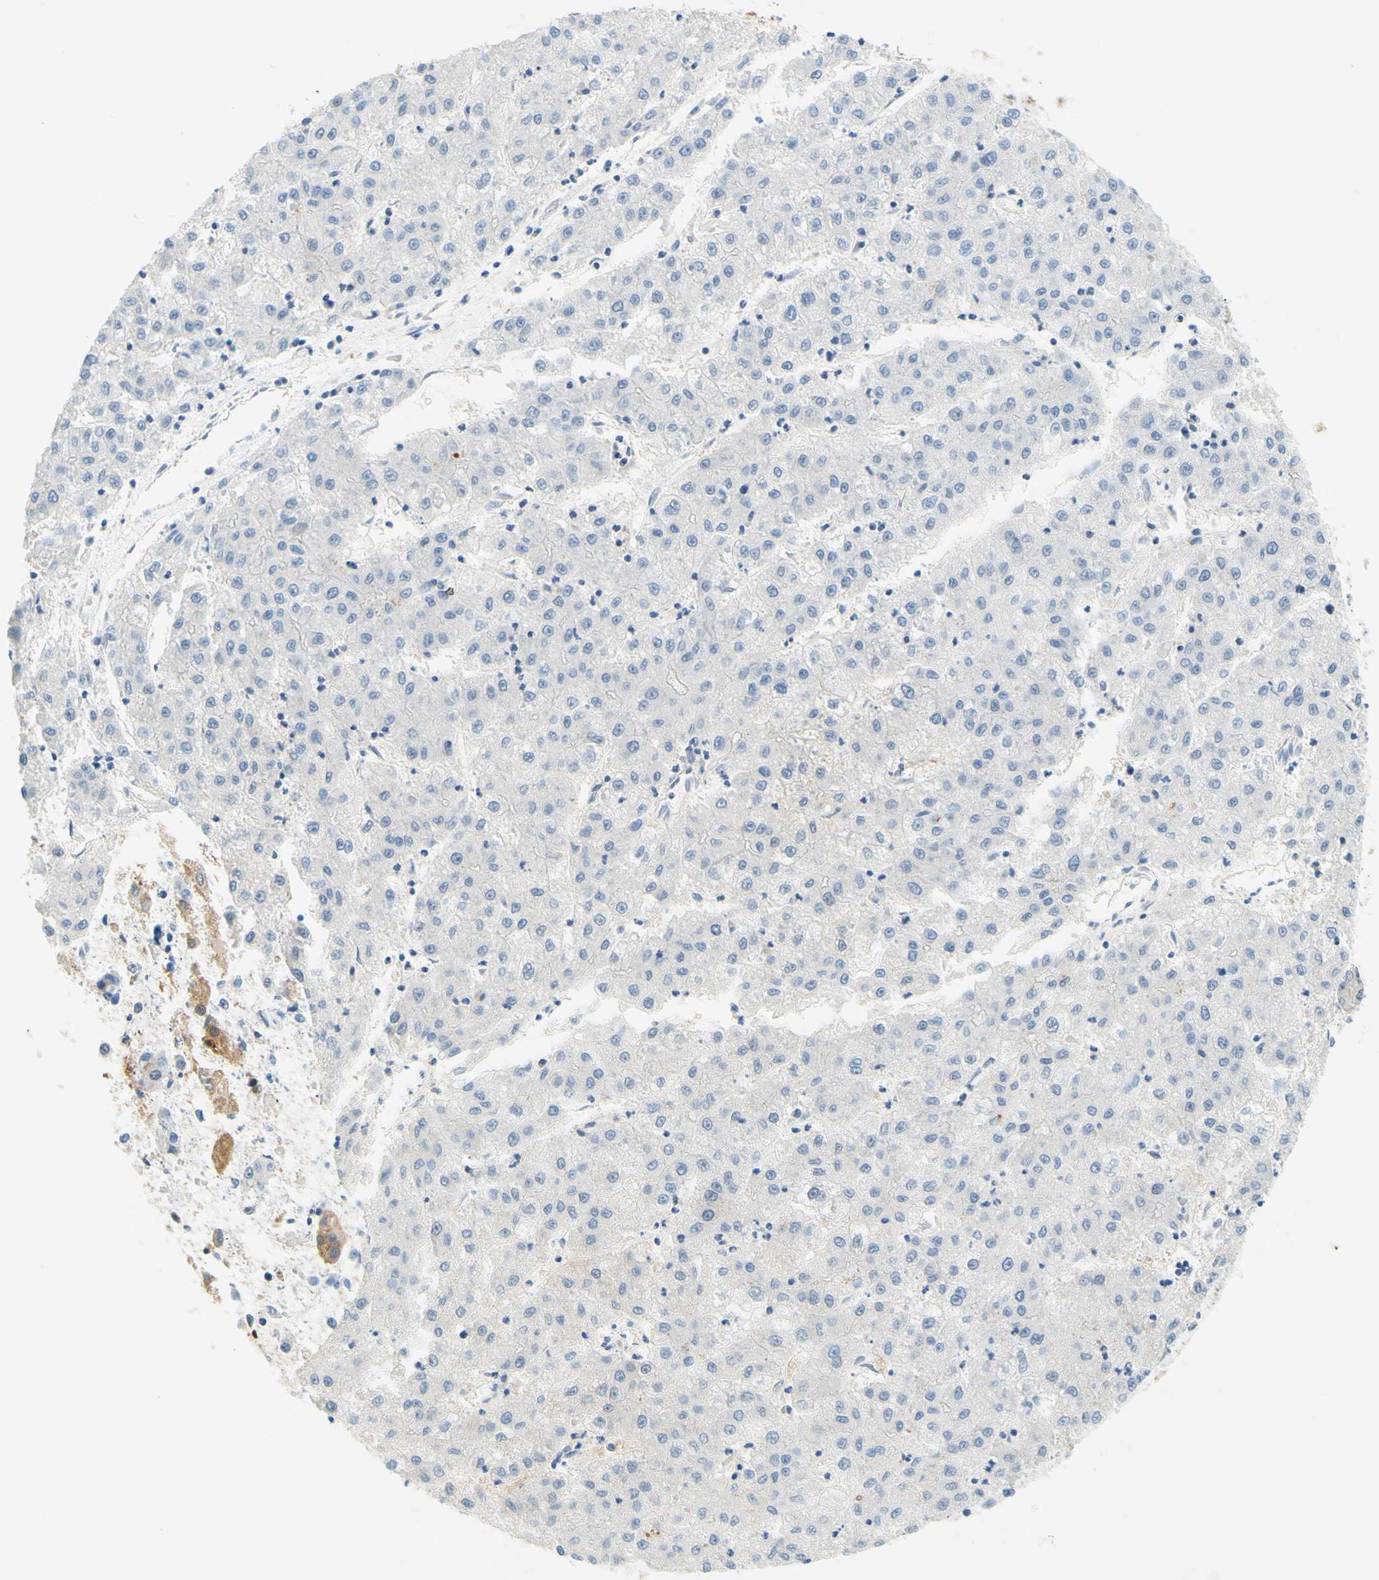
{"staining": {"intensity": "negative", "quantity": "none", "location": "none"}, "tissue": "liver cancer", "cell_type": "Tumor cells", "image_type": "cancer", "snomed": [{"axis": "morphology", "description": "Carcinoma, Hepatocellular, NOS"}, {"axis": "topography", "description": "Liver"}], "caption": "Immunohistochemistry (IHC) of liver cancer (hepatocellular carcinoma) displays no staining in tumor cells. Nuclei are stained in blue.", "gene": "ENTREP2", "patient": {"sex": "male", "age": 72}}